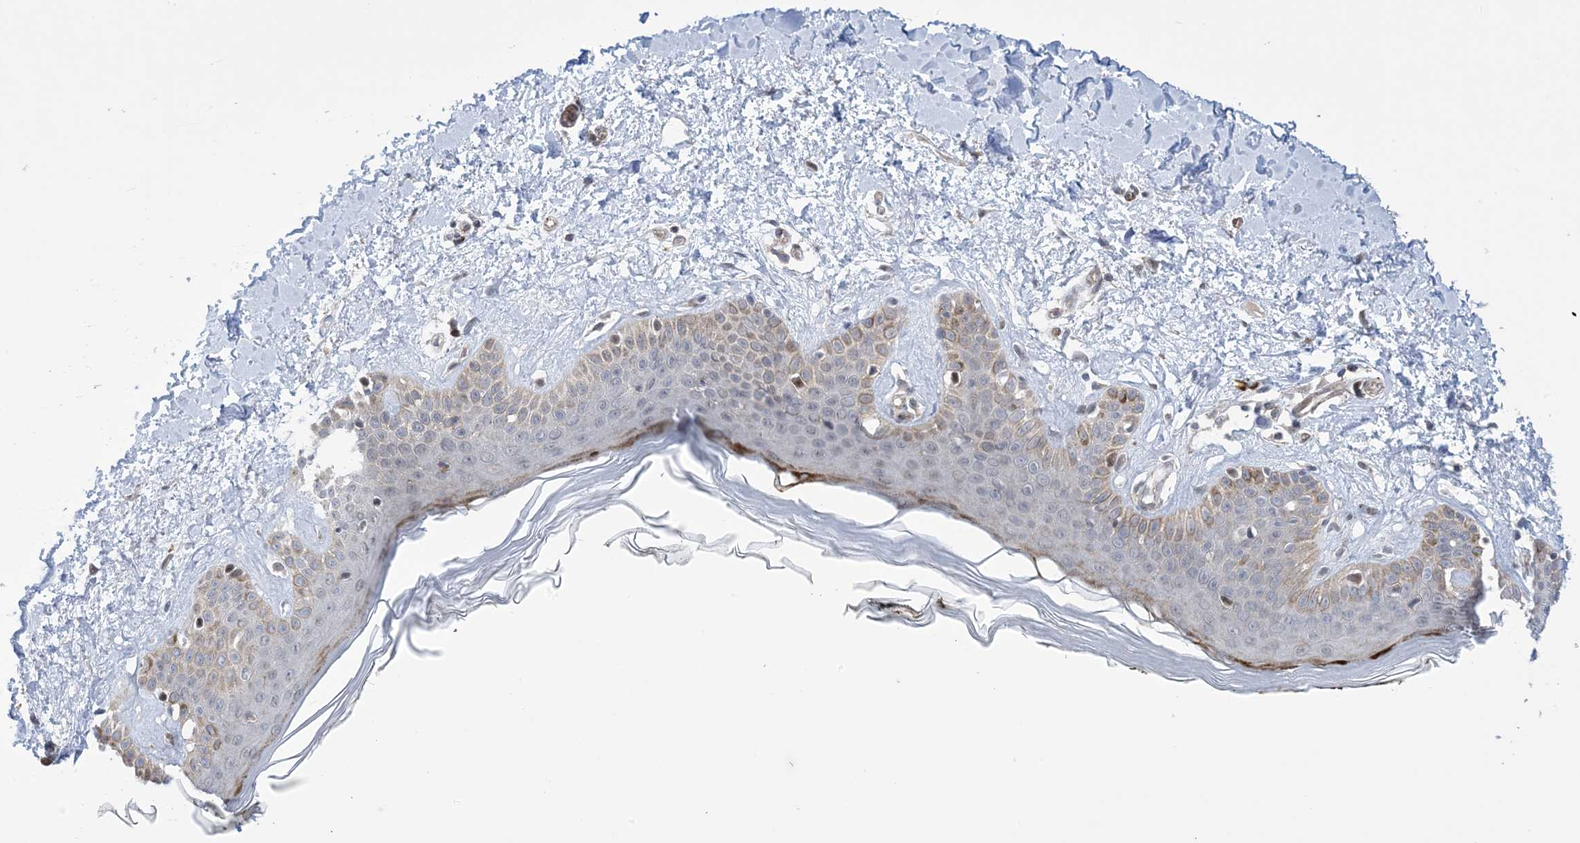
{"staining": {"intensity": "weak", "quantity": ">75%", "location": "cytoplasmic/membranous,nuclear"}, "tissue": "skin", "cell_type": "Fibroblasts", "image_type": "normal", "snomed": [{"axis": "morphology", "description": "Normal tissue, NOS"}, {"axis": "topography", "description": "Skin"}], "caption": "Immunohistochemistry photomicrograph of normal skin: human skin stained using immunohistochemistry displays low levels of weak protein expression localized specifically in the cytoplasmic/membranous,nuclear of fibroblasts, appearing as a cytoplasmic/membranous,nuclear brown color.", "gene": "ZNF8", "patient": {"sex": "female", "age": 64}}